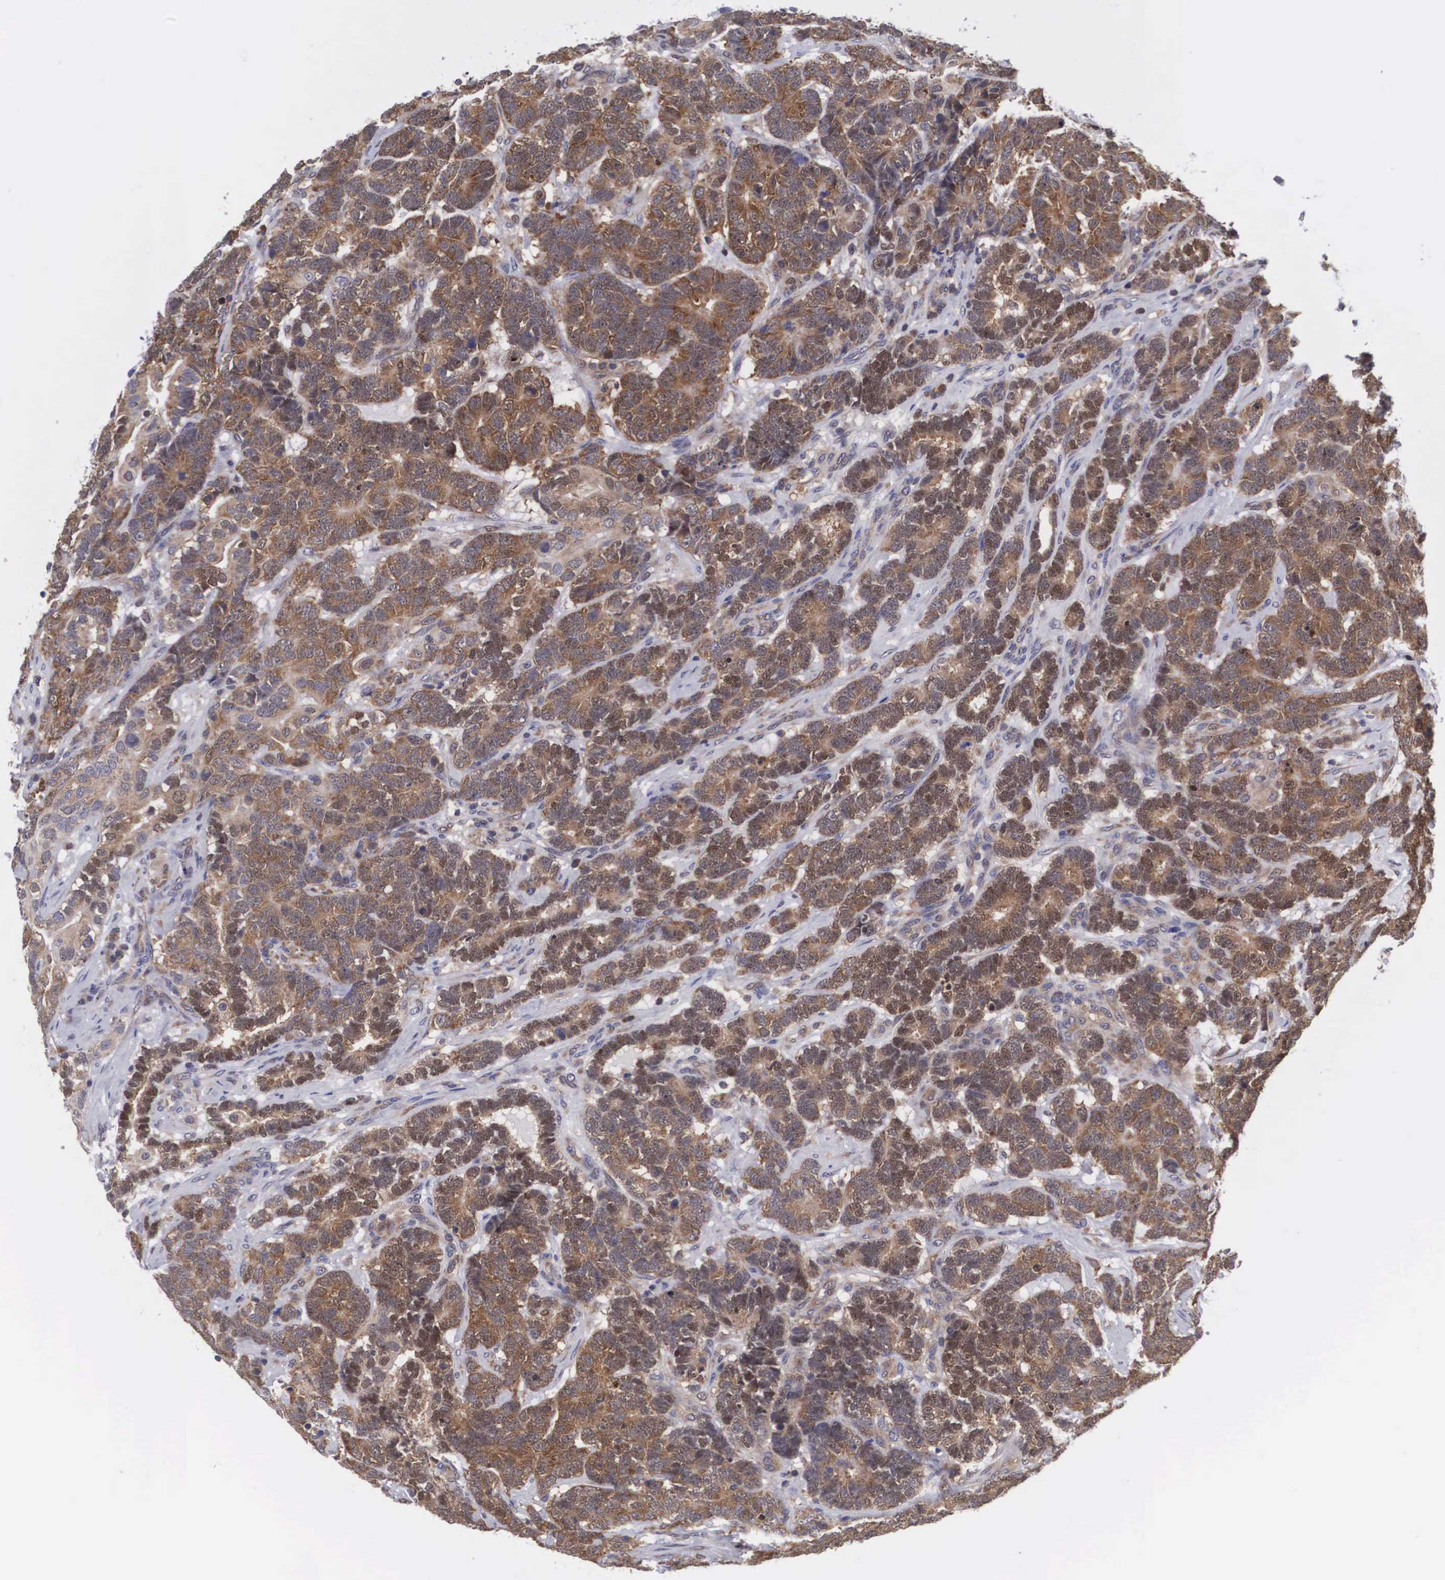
{"staining": {"intensity": "moderate", "quantity": ">75%", "location": "cytoplasmic/membranous,nuclear"}, "tissue": "testis cancer", "cell_type": "Tumor cells", "image_type": "cancer", "snomed": [{"axis": "morphology", "description": "Carcinoma, Embryonal, NOS"}, {"axis": "topography", "description": "Testis"}], "caption": "The immunohistochemical stain labels moderate cytoplasmic/membranous and nuclear positivity in tumor cells of embryonal carcinoma (testis) tissue.", "gene": "ADSL", "patient": {"sex": "male", "age": 26}}